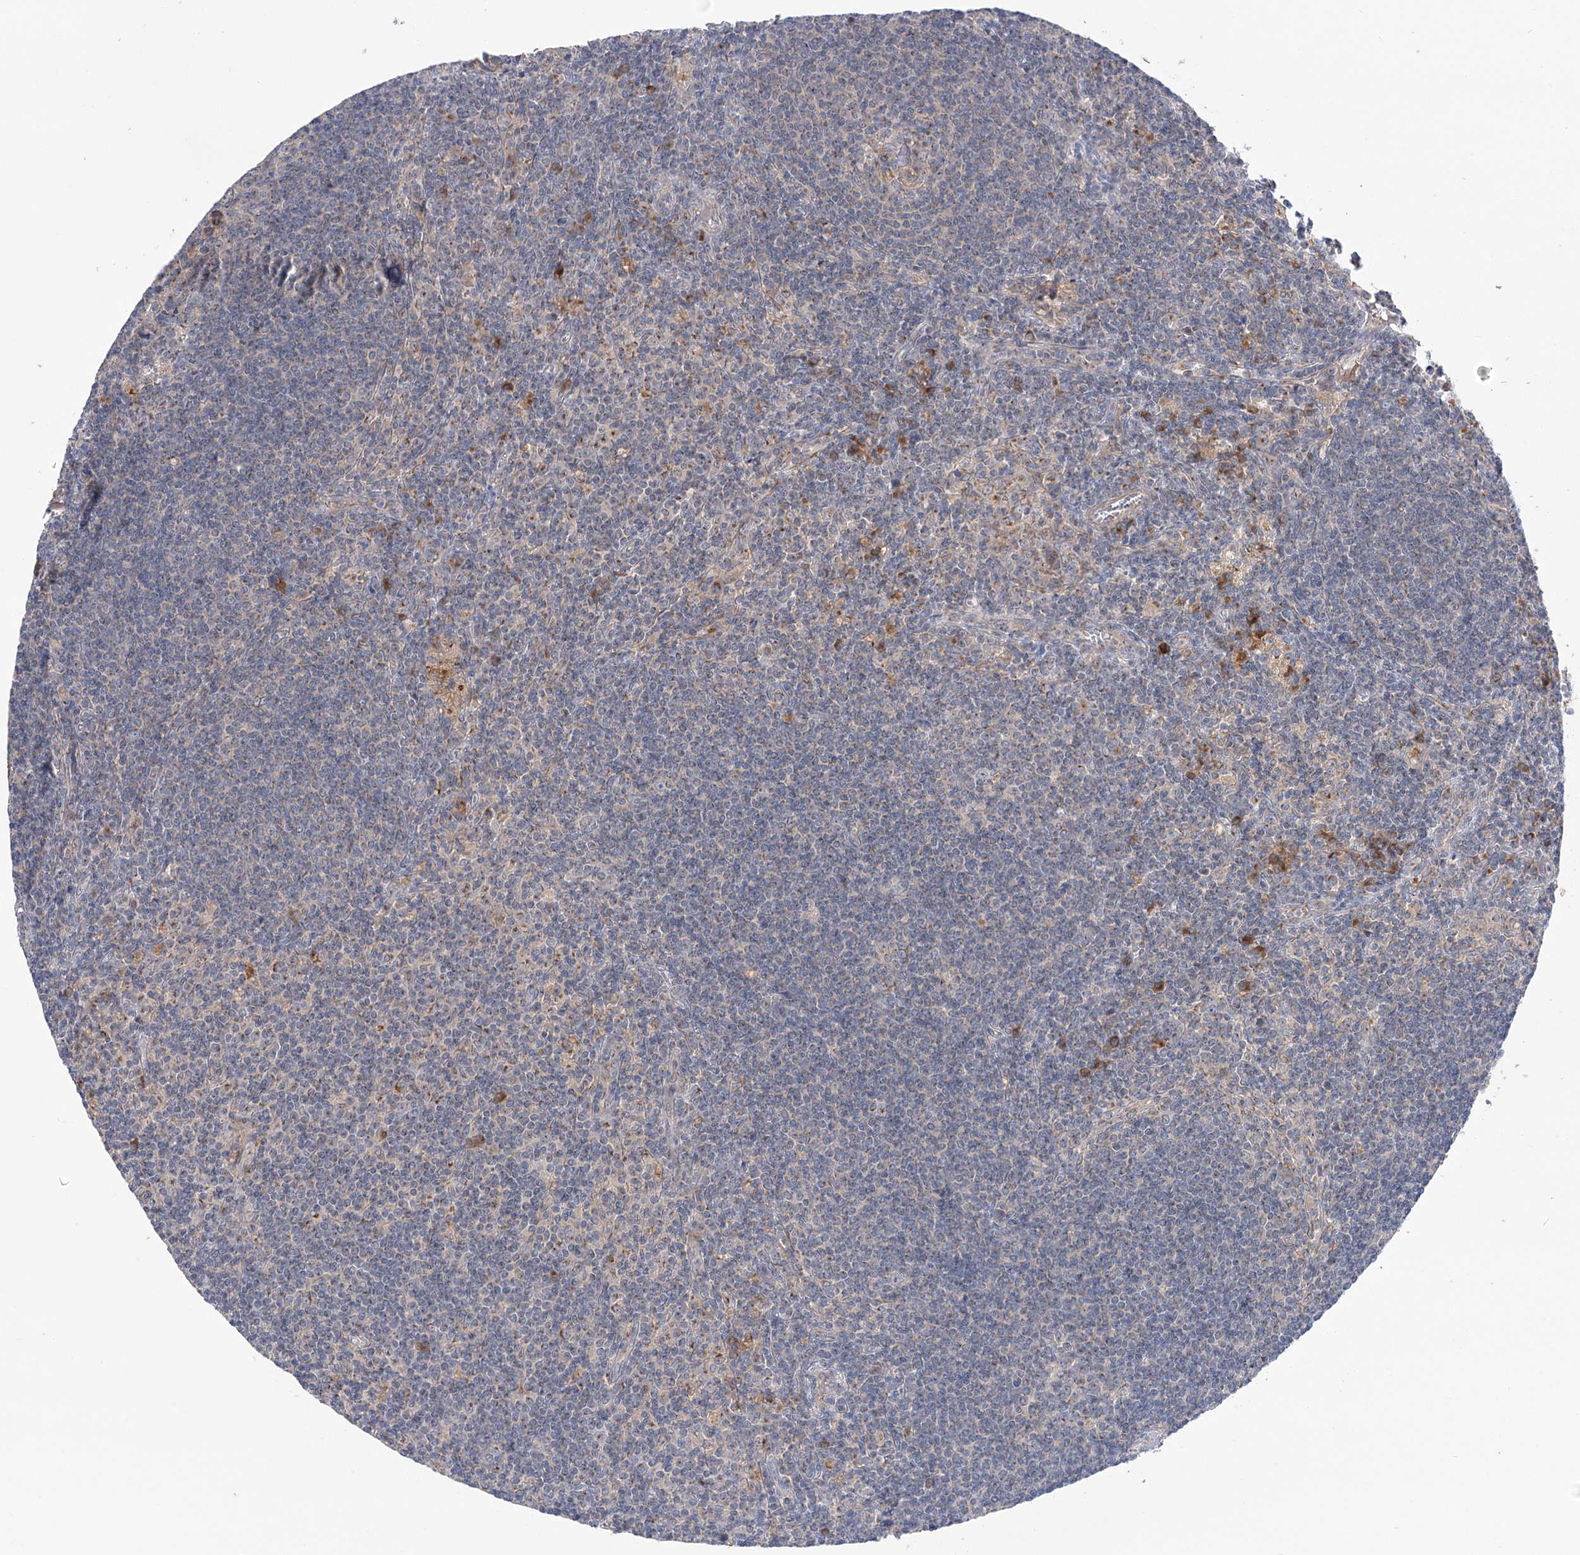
{"staining": {"intensity": "negative", "quantity": "none", "location": "none"}, "tissue": "lymph node", "cell_type": "Germinal center cells", "image_type": "normal", "snomed": [{"axis": "morphology", "description": "Normal tissue, NOS"}, {"axis": "topography", "description": "Lymph node"}], "caption": "Micrograph shows no protein staining in germinal center cells of unremarkable lymph node.", "gene": "GBF1", "patient": {"sex": "male", "age": 69}}